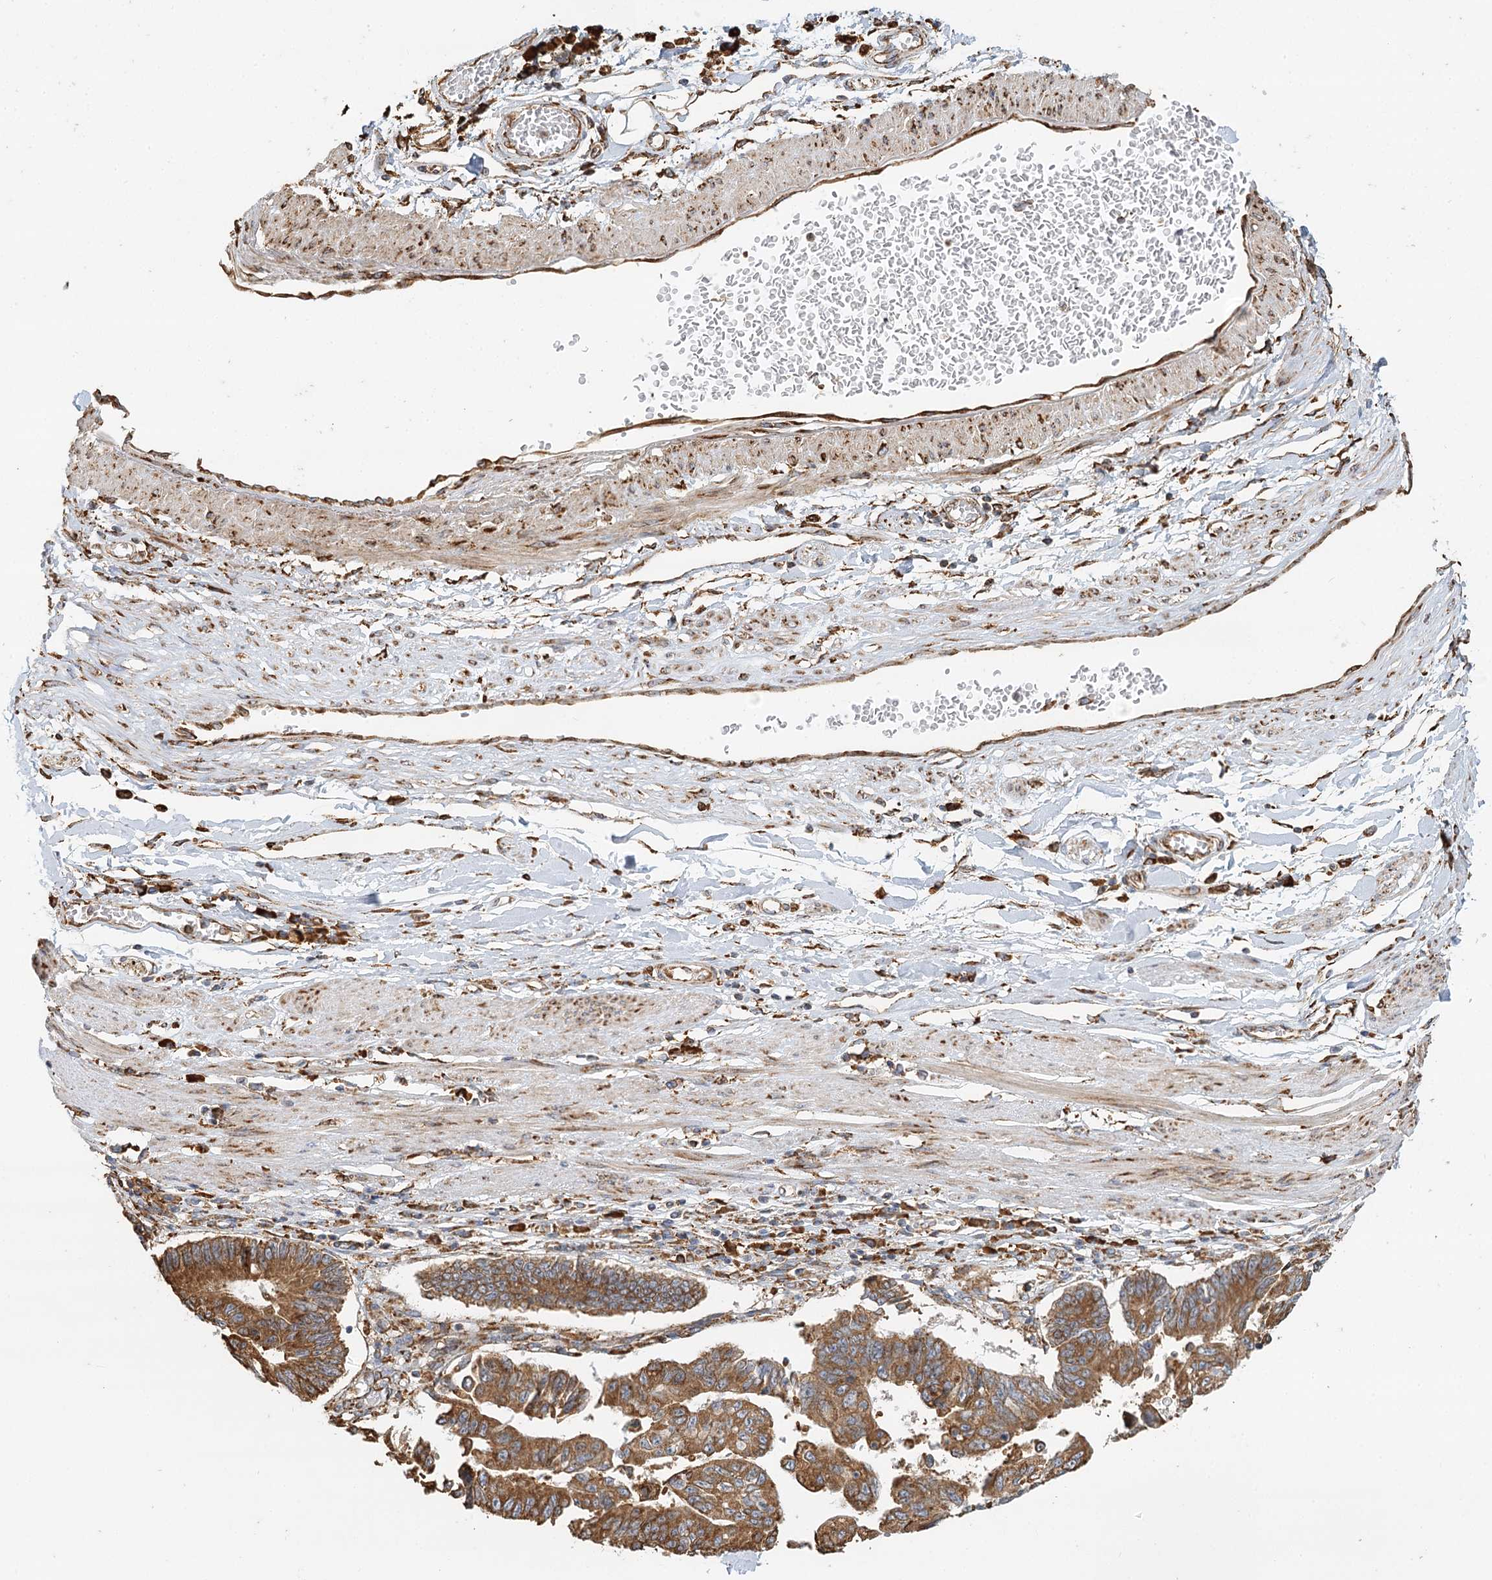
{"staining": {"intensity": "moderate", "quantity": ">75%", "location": "cytoplasmic/membranous"}, "tissue": "stomach cancer", "cell_type": "Tumor cells", "image_type": "cancer", "snomed": [{"axis": "morphology", "description": "Adenocarcinoma, NOS"}, {"axis": "topography", "description": "Stomach"}], "caption": "The micrograph reveals staining of stomach cancer, revealing moderate cytoplasmic/membranous protein expression (brown color) within tumor cells.", "gene": "TAS1R1", "patient": {"sex": "male", "age": 59}}